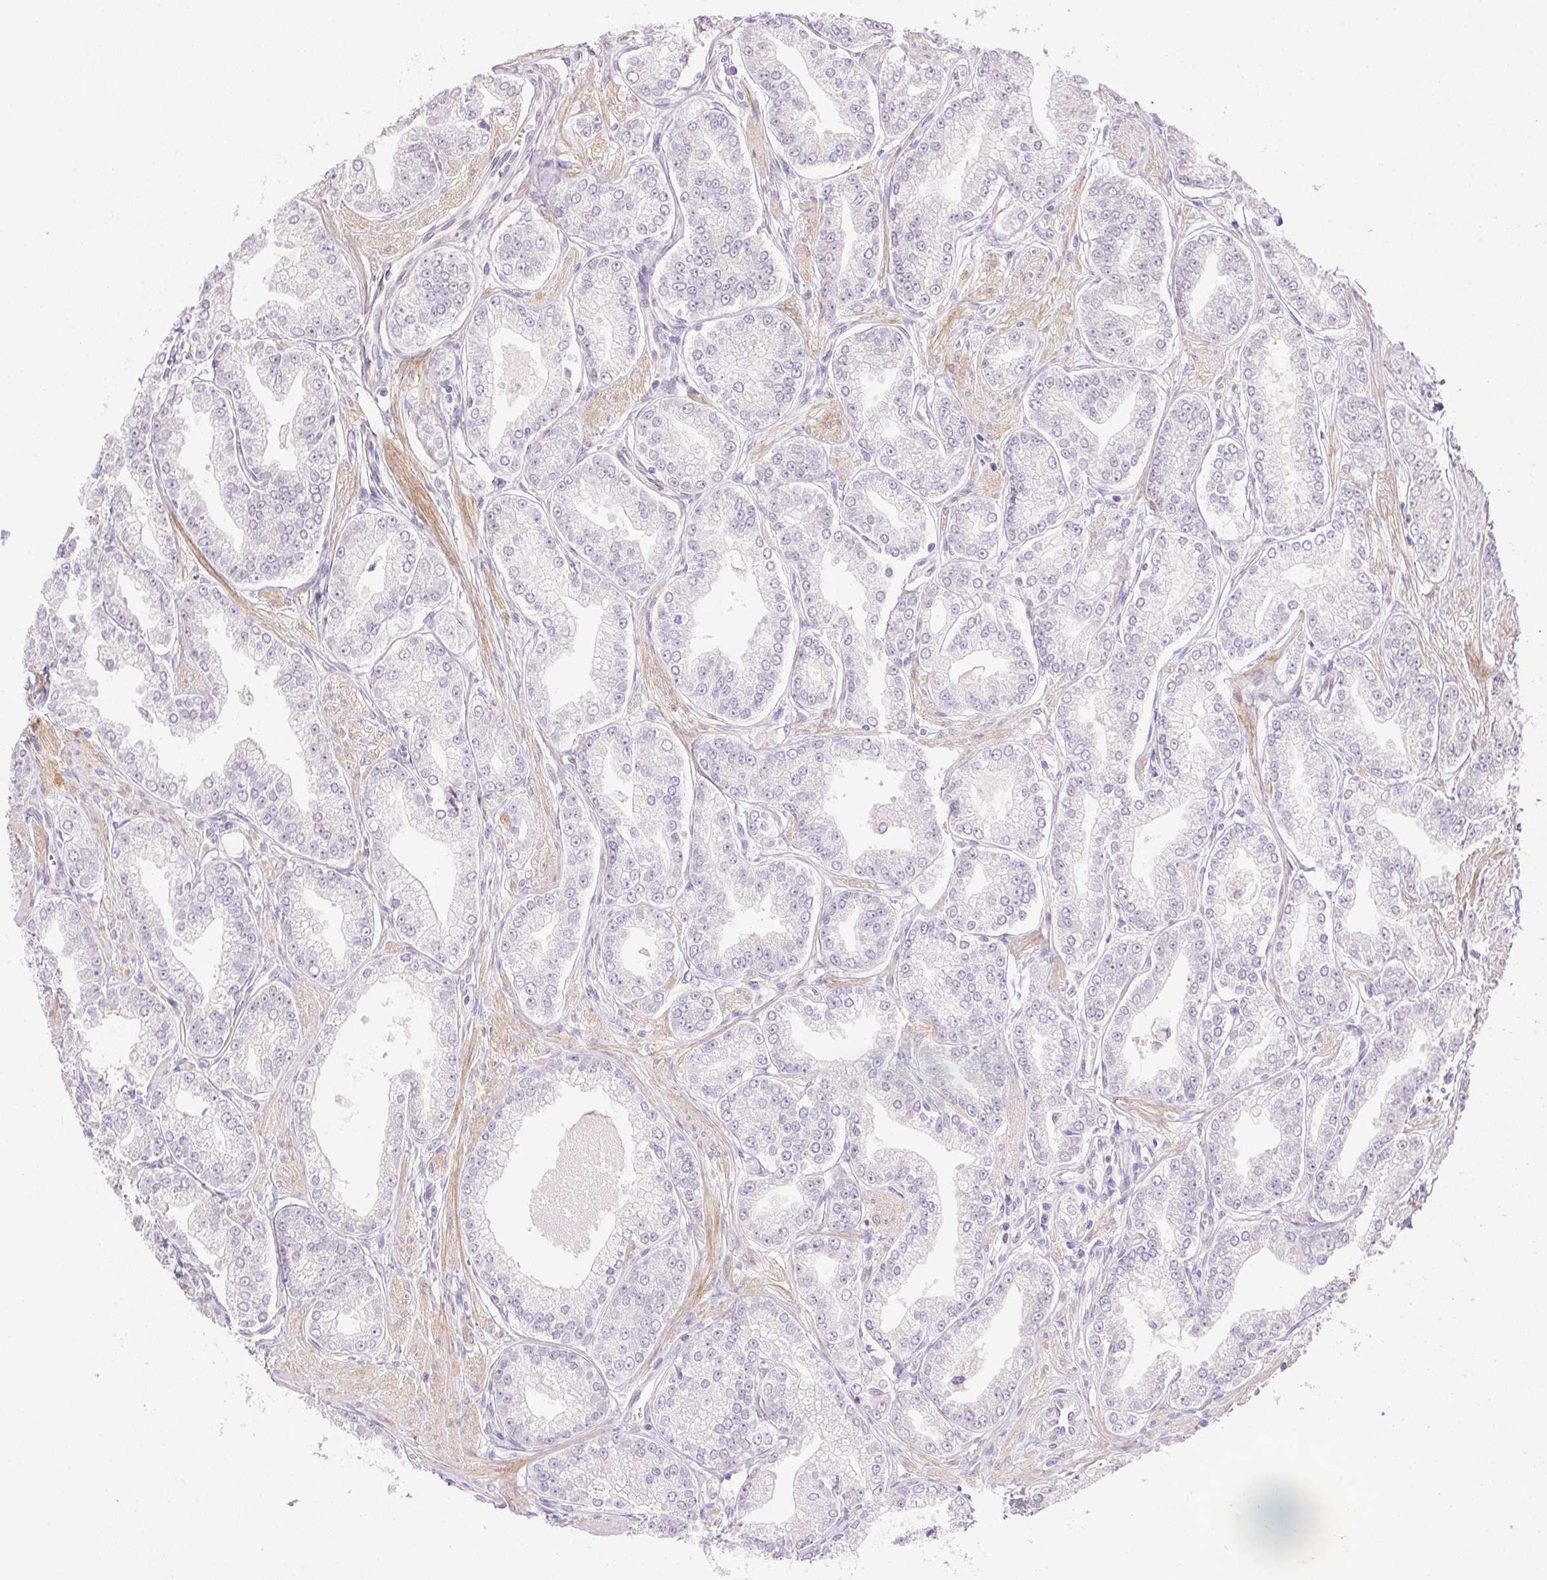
{"staining": {"intensity": "negative", "quantity": "none", "location": "none"}, "tissue": "prostate cancer", "cell_type": "Tumor cells", "image_type": "cancer", "snomed": [{"axis": "morphology", "description": "Adenocarcinoma, NOS"}, {"axis": "topography", "description": "Prostate"}], "caption": "This is a image of IHC staining of prostate cancer, which shows no staining in tumor cells.", "gene": "PRL", "patient": {"sex": "male", "age": 71}}